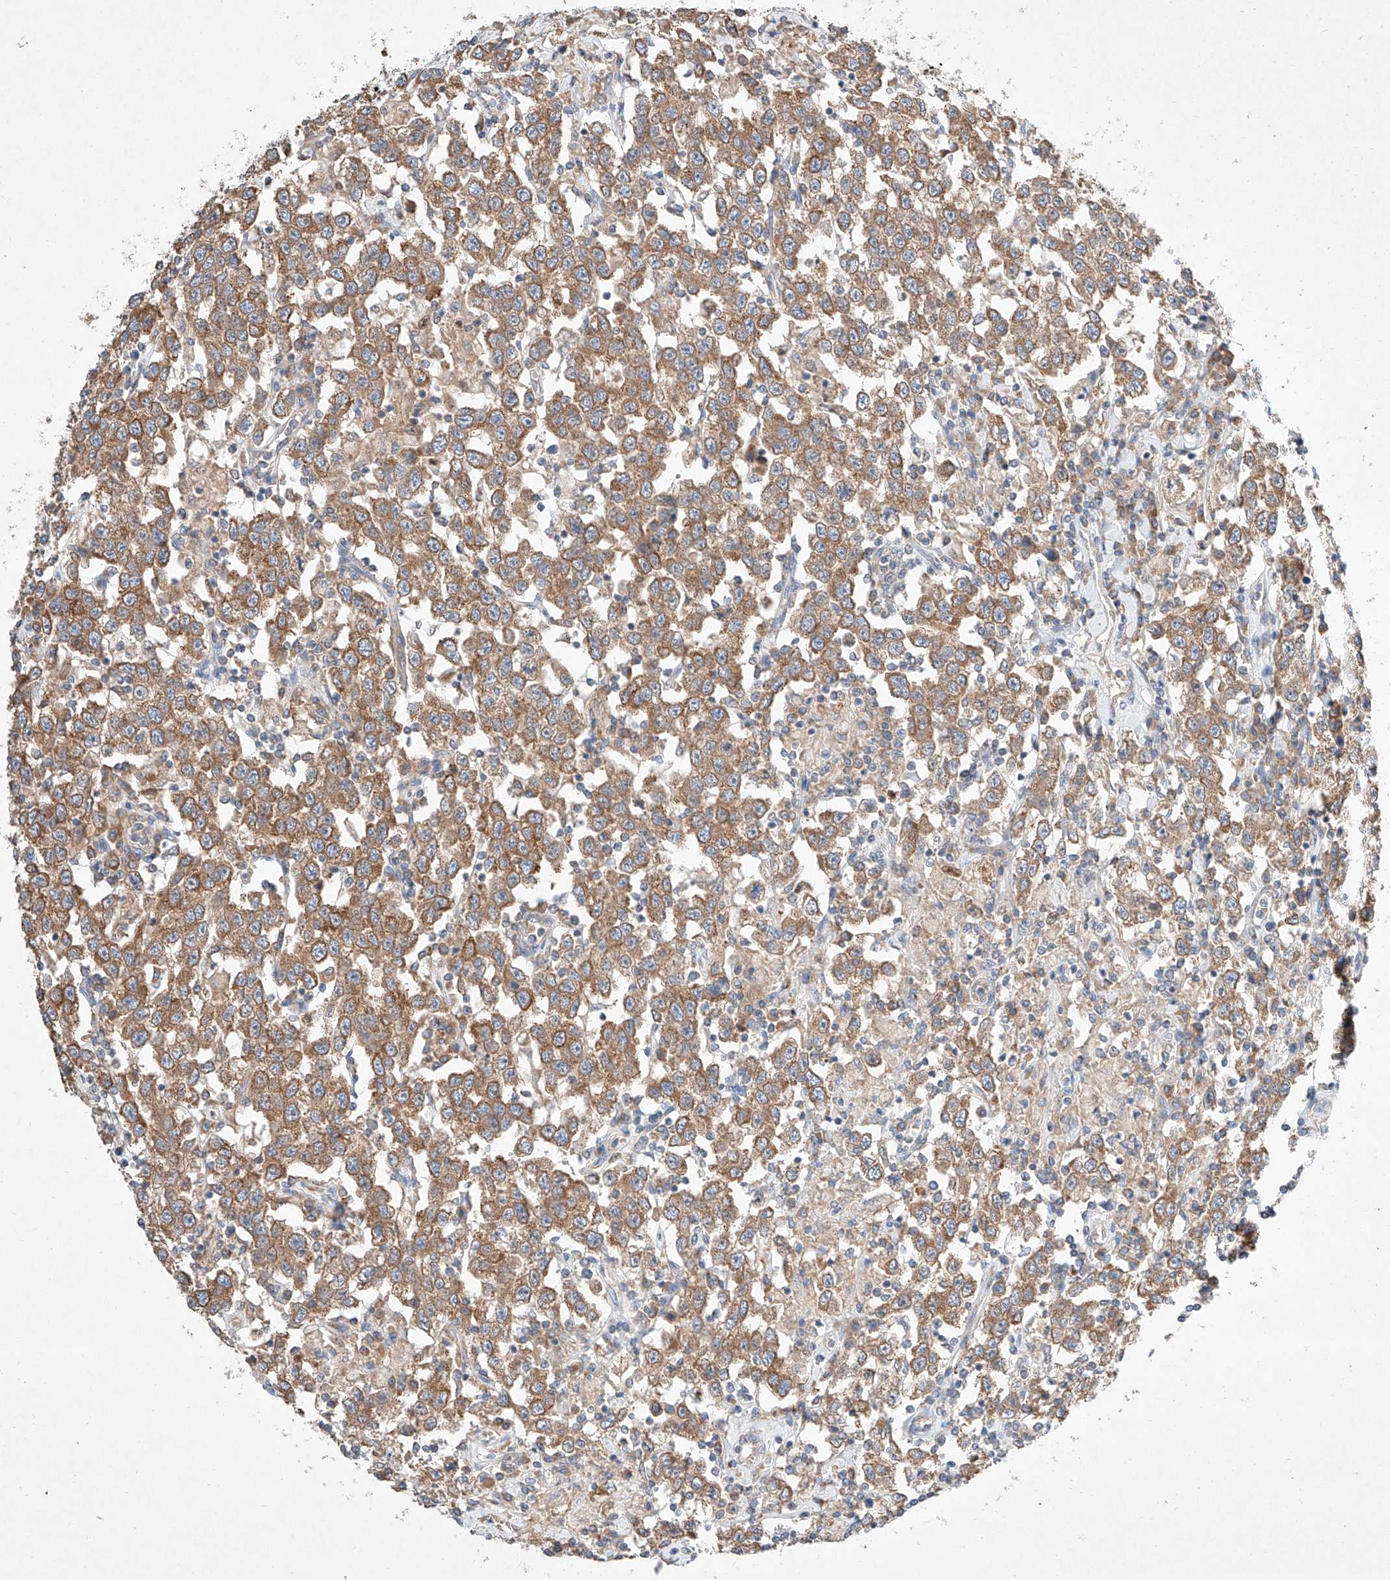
{"staining": {"intensity": "moderate", "quantity": ">75%", "location": "cytoplasmic/membranous"}, "tissue": "testis cancer", "cell_type": "Tumor cells", "image_type": "cancer", "snomed": [{"axis": "morphology", "description": "Seminoma, NOS"}, {"axis": "topography", "description": "Testis"}], "caption": "Immunohistochemical staining of testis cancer (seminoma) exhibits moderate cytoplasmic/membranous protein positivity in about >75% of tumor cells.", "gene": "C6orf118", "patient": {"sex": "male", "age": 41}}